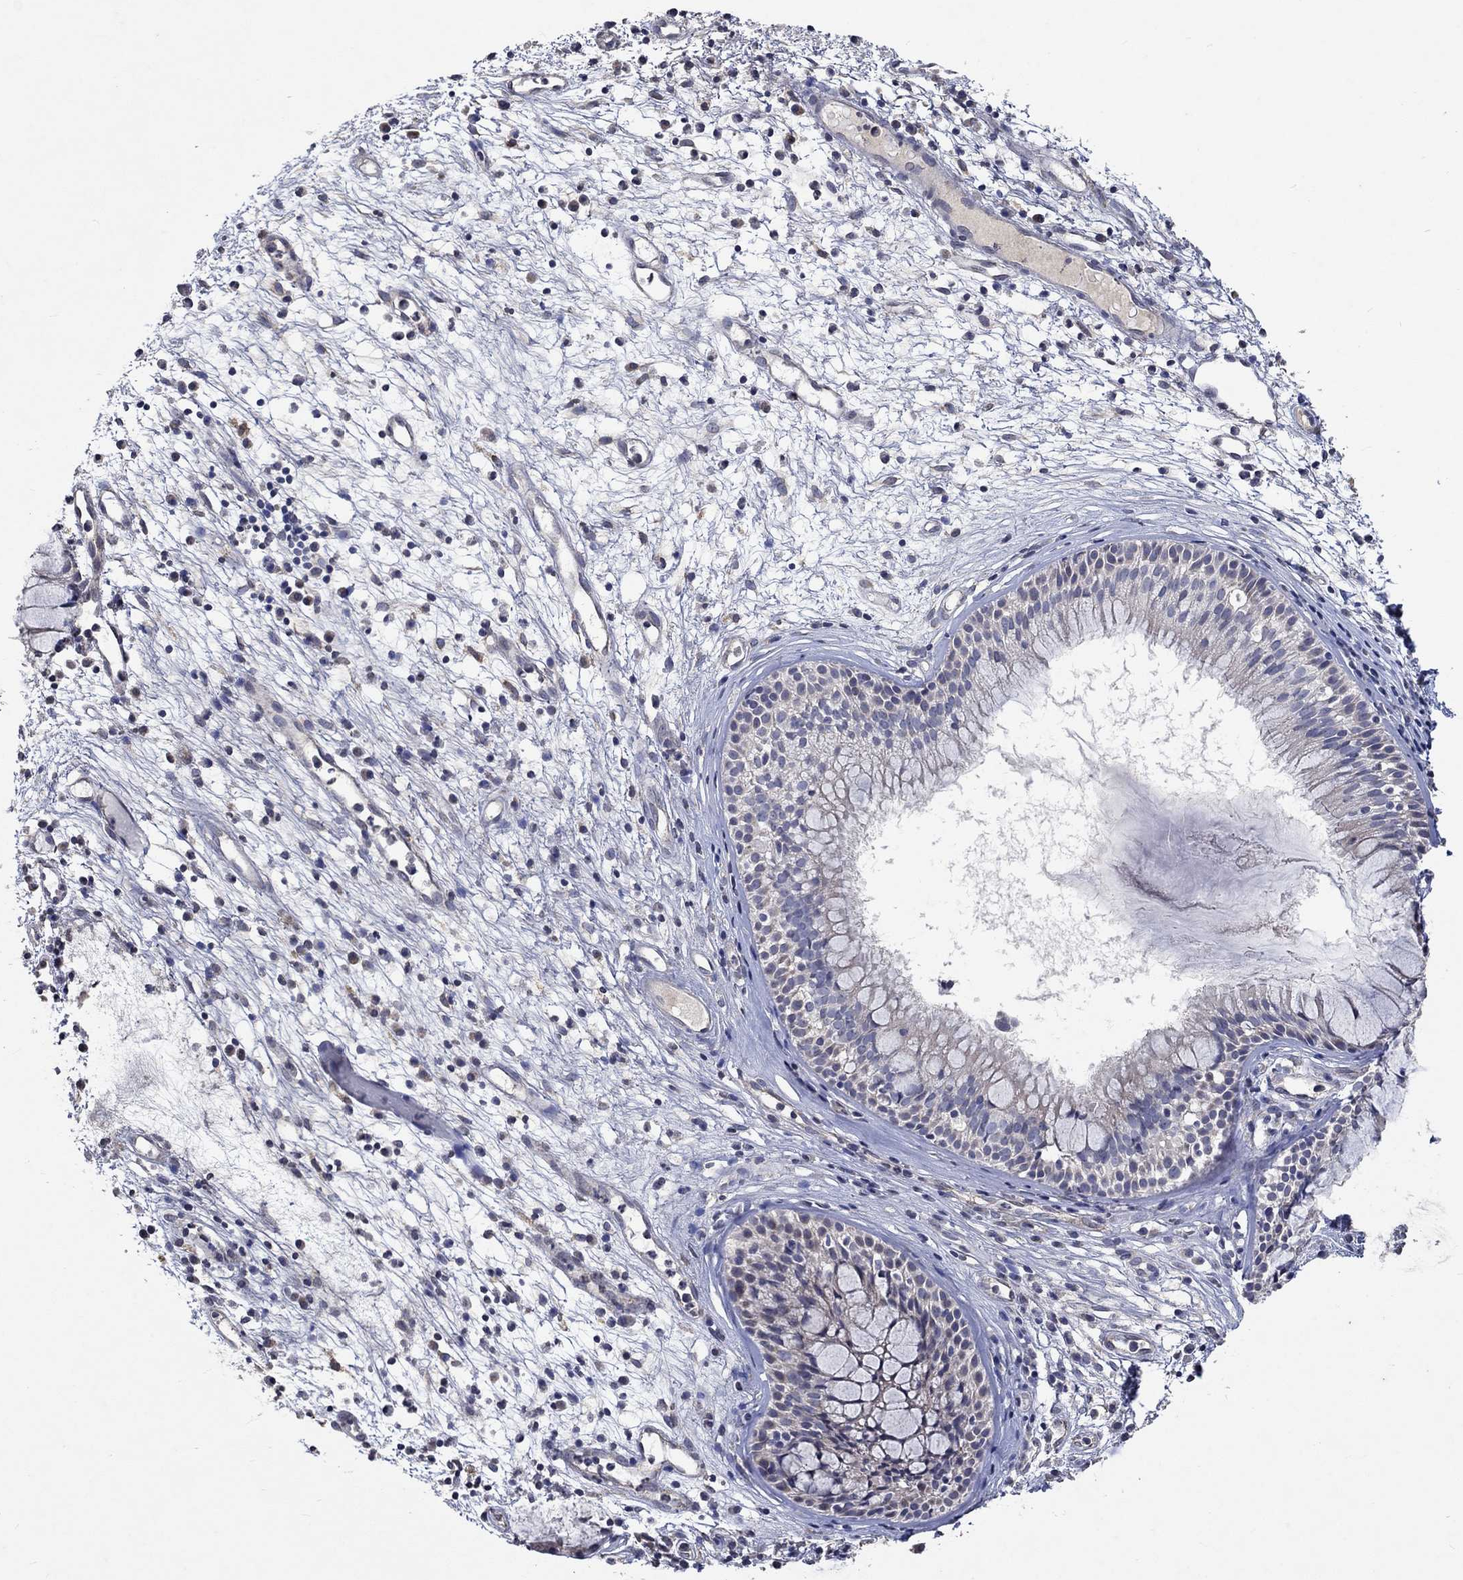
{"staining": {"intensity": "negative", "quantity": "none", "location": "none"}, "tissue": "nasopharynx", "cell_type": "Respiratory epithelial cells", "image_type": "normal", "snomed": [{"axis": "morphology", "description": "Normal tissue, NOS"}, {"axis": "topography", "description": "Nasopharynx"}], "caption": "Benign nasopharynx was stained to show a protein in brown. There is no significant positivity in respiratory epithelial cells.", "gene": "TMEM169", "patient": {"sex": "male", "age": 77}}